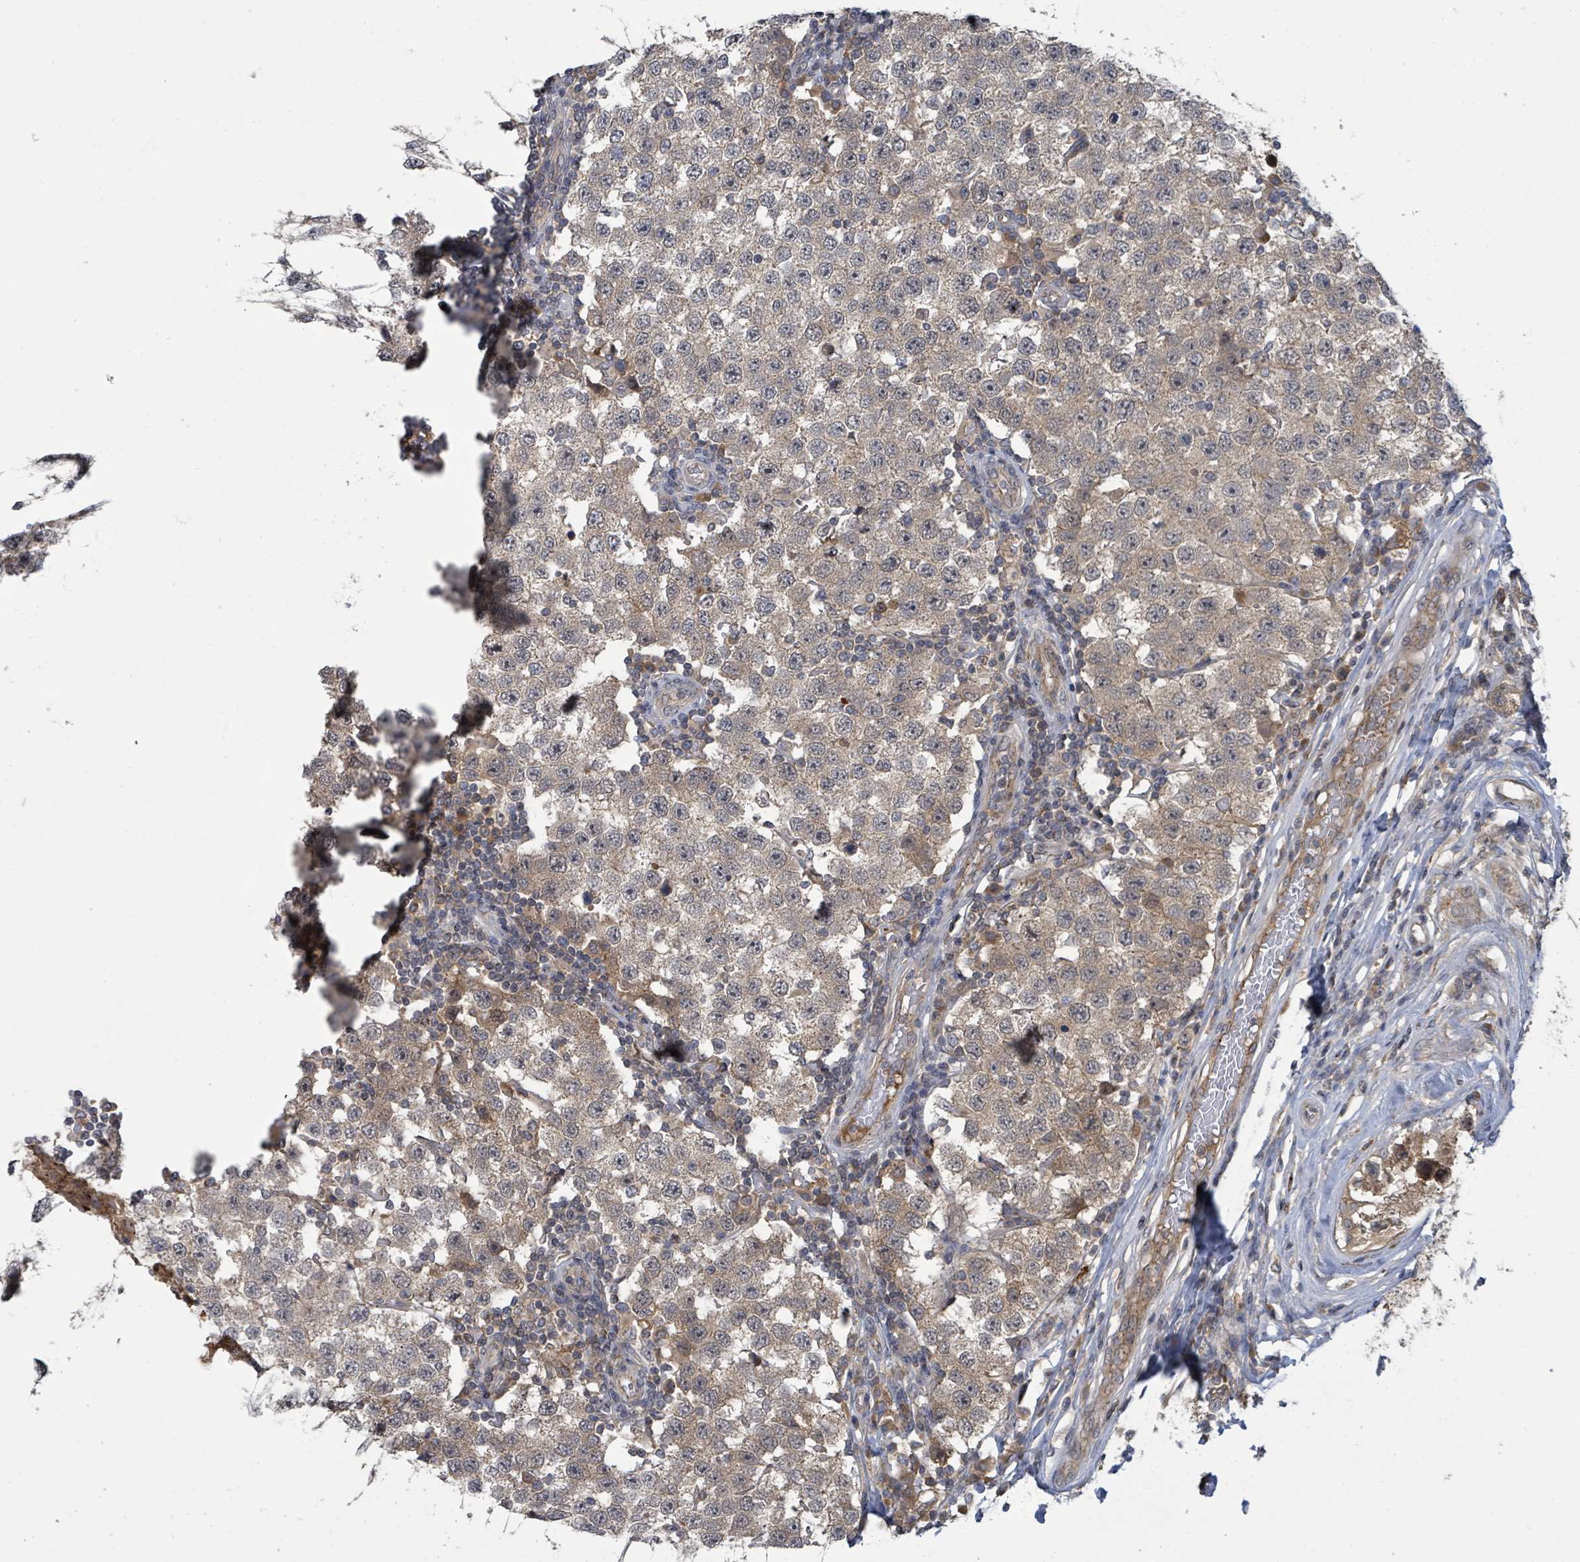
{"staining": {"intensity": "weak", "quantity": ">75%", "location": "cytoplasmic/membranous"}, "tissue": "testis cancer", "cell_type": "Tumor cells", "image_type": "cancer", "snomed": [{"axis": "morphology", "description": "Seminoma, NOS"}, {"axis": "topography", "description": "Testis"}], "caption": "IHC micrograph of neoplastic tissue: human testis cancer (seminoma) stained using immunohistochemistry (IHC) shows low levels of weak protein expression localized specifically in the cytoplasmic/membranous of tumor cells, appearing as a cytoplasmic/membranous brown color.", "gene": "CCDC121", "patient": {"sex": "male", "age": 34}}